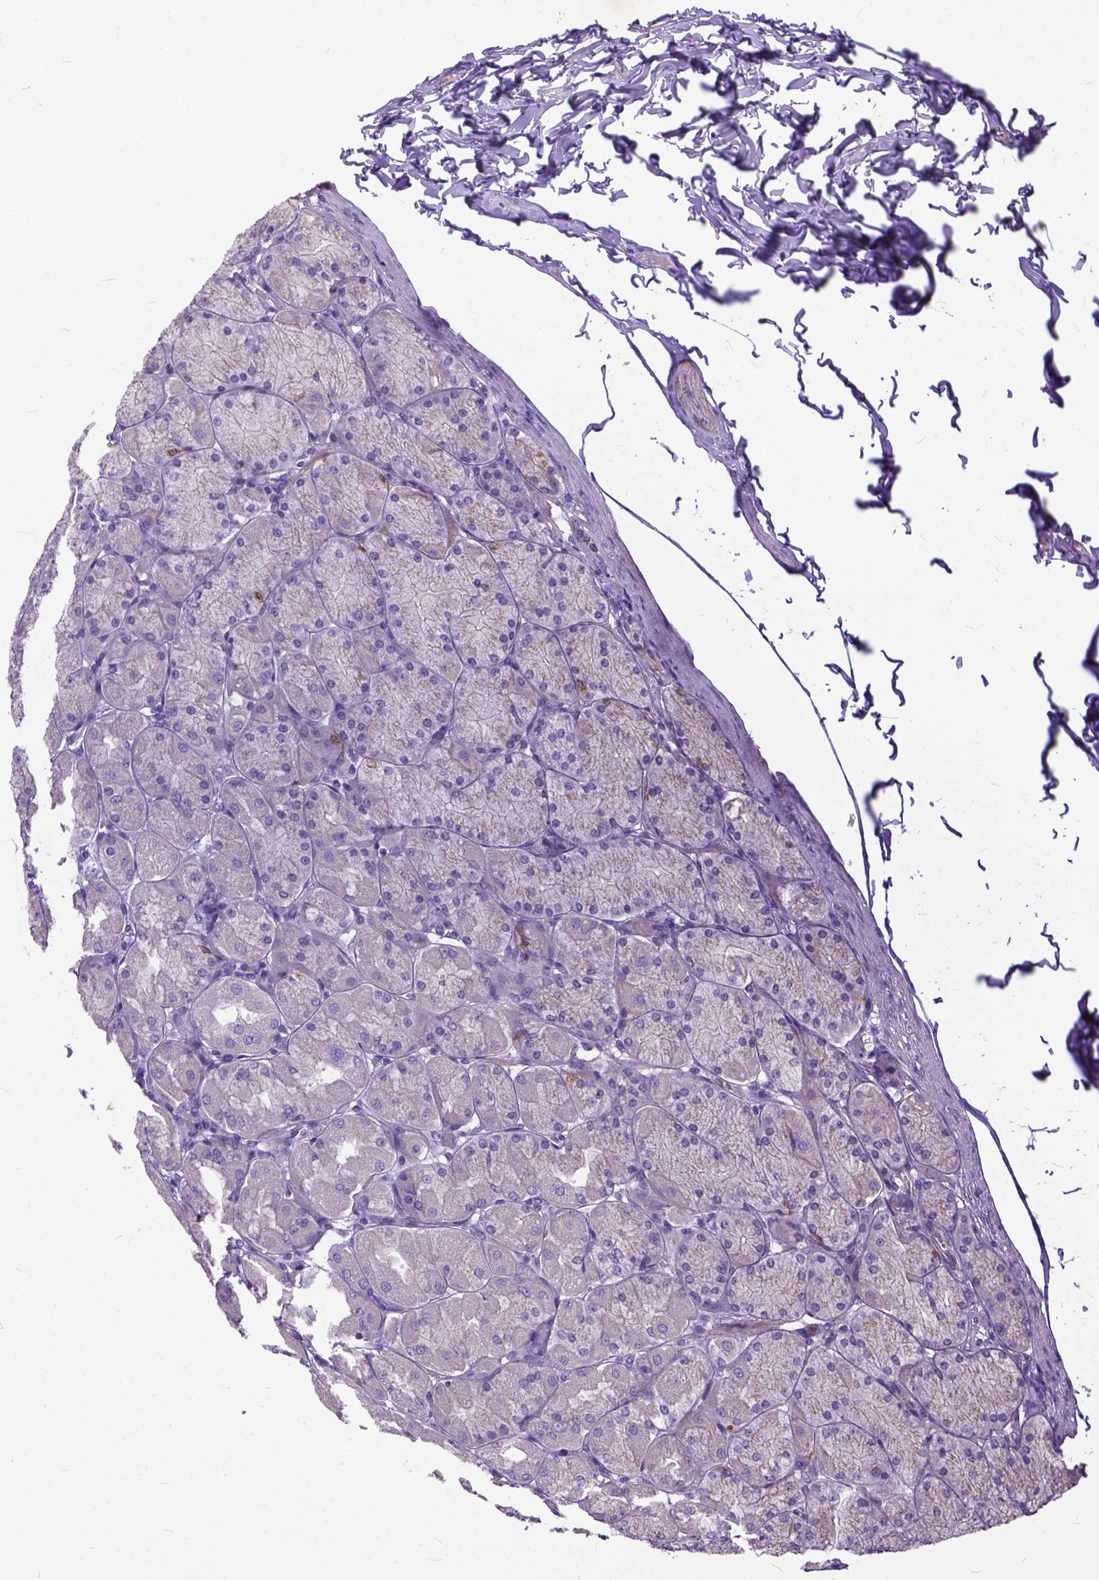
{"staining": {"intensity": "weak", "quantity": "<25%", "location": "cytoplasmic/membranous"}, "tissue": "stomach", "cell_type": "Glandular cells", "image_type": "normal", "snomed": [{"axis": "morphology", "description": "Normal tissue, NOS"}, {"axis": "topography", "description": "Stomach, upper"}], "caption": "Micrograph shows no protein expression in glandular cells of benign stomach. Brightfield microscopy of IHC stained with DAB (brown) and hematoxylin (blue), captured at high magnification.", "gene": "BANF2", "patient": {"sex": "female", "age": 56}}